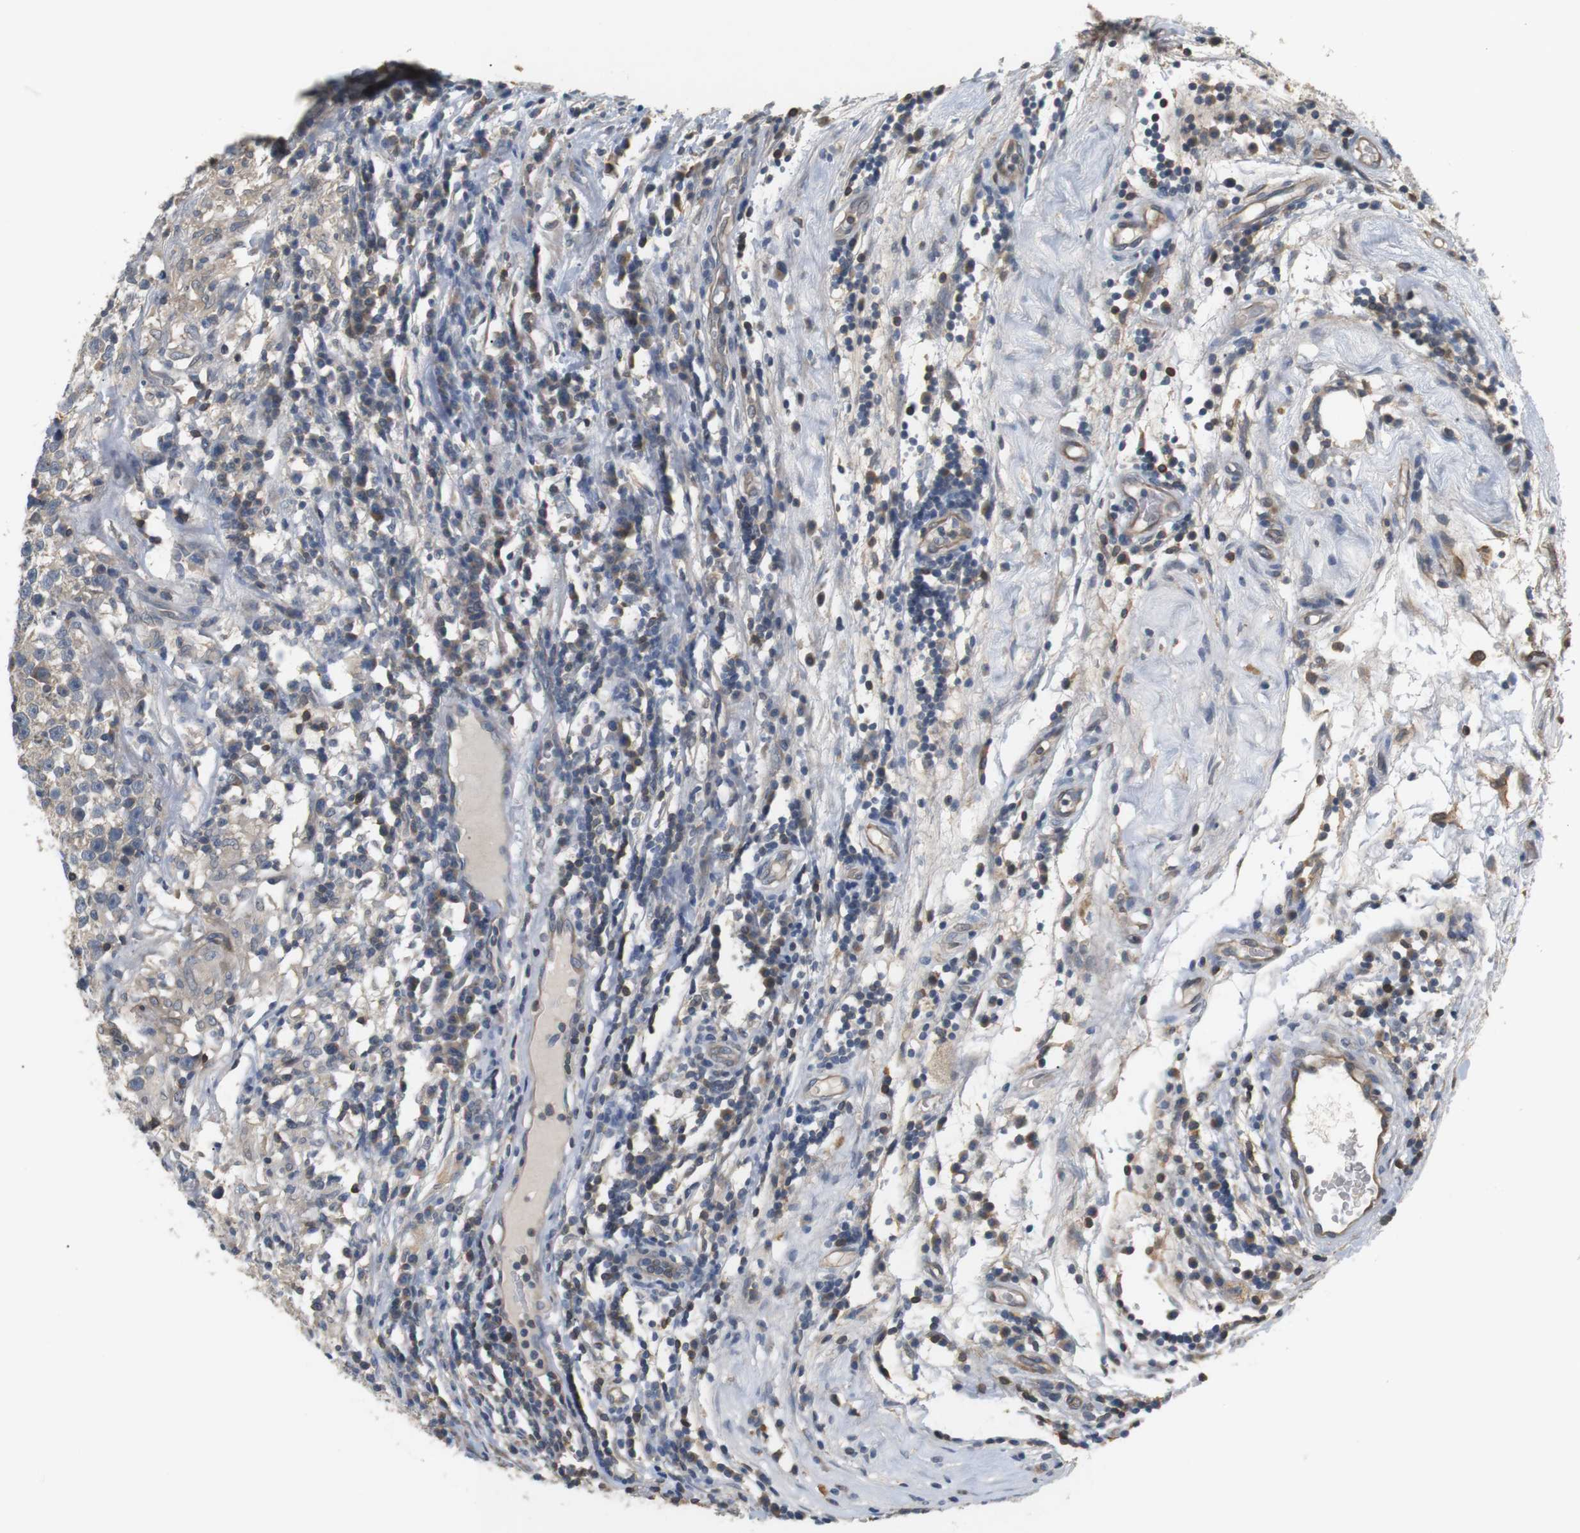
{"staining": {"intensity": "negative", "quantity": "none", "location": "none"}, "tissue": "testis cancer", "cell_type": "Tumor cells", "image_type": "cancer", "snomed": [{"axis": "morphology", "description": "Seminoma, NOS"}, {"axis": "topography", "description": "Testis"}], "caption": "A high-resolution histopathology image shows immunohistochemistry staining of testis seminoma, which reveals no significant staining in tumor cells.", "gene": "P2RY1", "patient": {"sex": "male", "age": 43}}